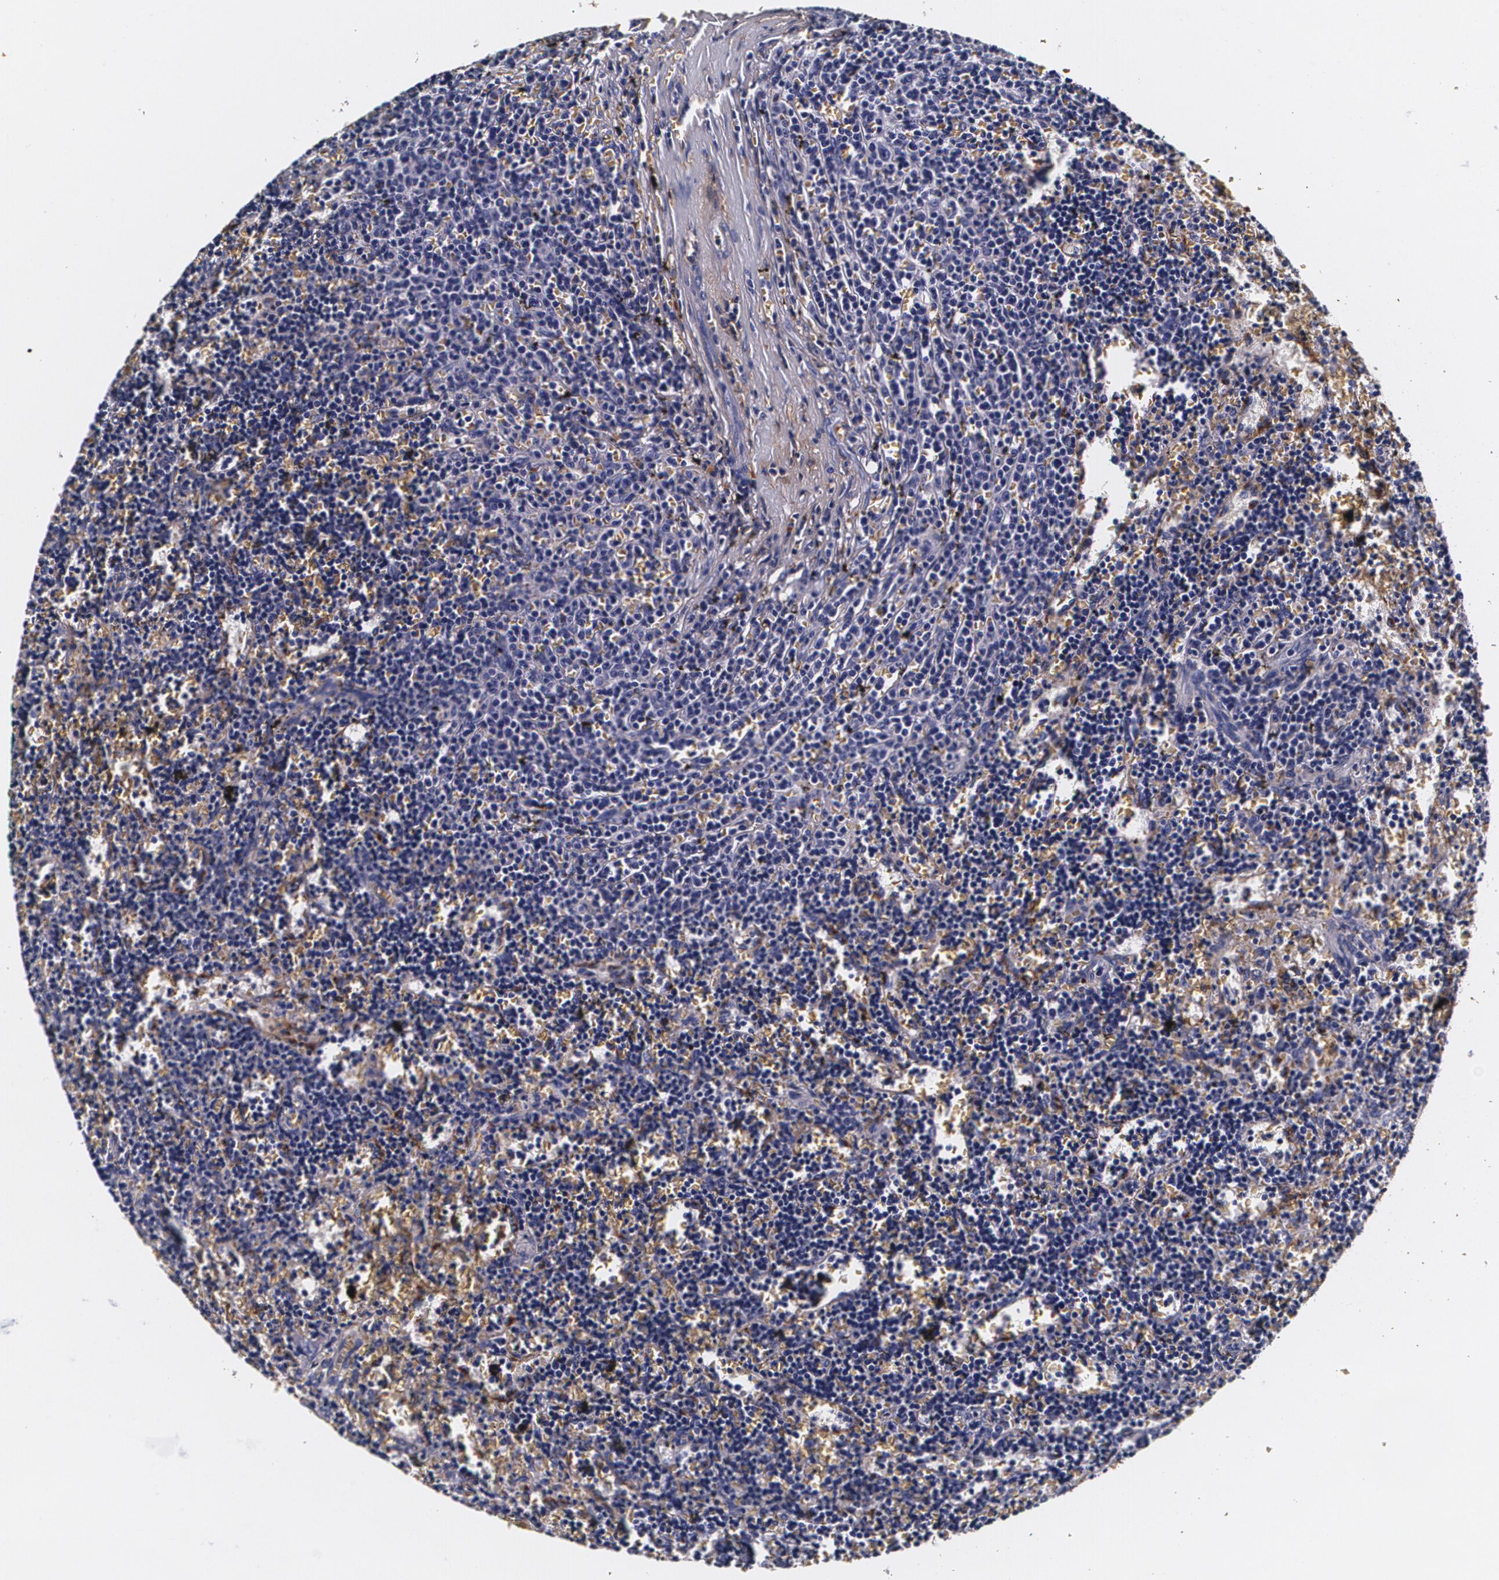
{"staining": {"intensity": "negative", "quantity": "none", "location": "none"}, "tissue": "lymphoma", "cell_type": "Tumor cells", "image_type": "cancer", "snomed": [{"axis": "morphology", "description": "Malignant lymphoma, non-Hodgkin's type, Low grade"}, {"axis": "topography", "description": "Spleen"}], "caption": "IHC image of neoplastic tissue: lymphoma stained with DAB displays no significant protein staining in tumor cells.", "gene": "TTR", "patient": {"sex": "male", "age": 60}}